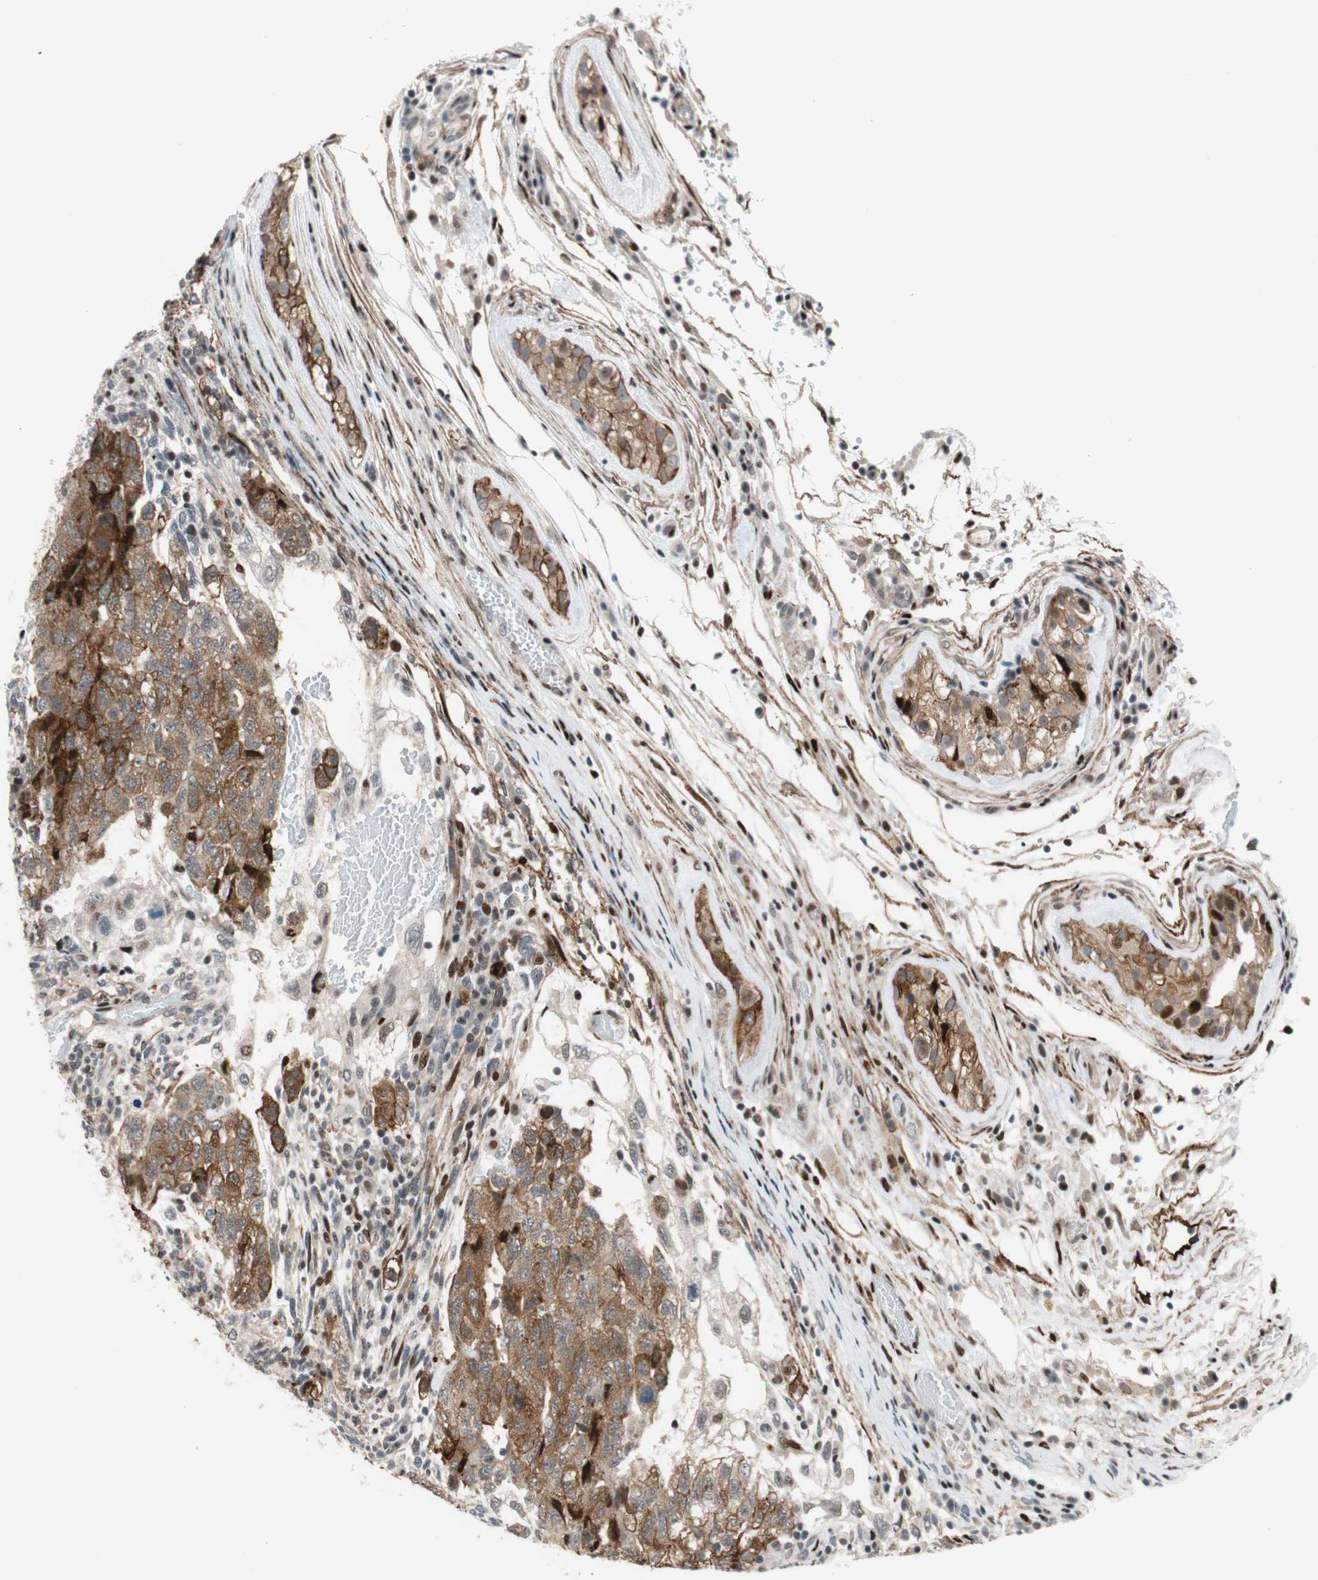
{"staining": {"intensity": "strong", "quantity": ">75%", "location": "cytoplasmic/membranous"}, "tissue": "testis cancer", "cell_type": "Tumor cells", "image_type": "cancer", "snomed": [{"axis": "morphology", "description": "Normal tissue, NOS"}, {"axis": "morphology", "description": "Carcinoma, Embryonal, NOS"}, {"axis": "topography", "description": "Testis"}], "caption": "The micrograph shows immunohistochemical staining of testis cancer (embryonal carcinoma). There is strong cytoplasmic/membranous positivity is appreciated in about >75% of tumor cells. (DAB IHC, brown staining for protein, blue staining for nuclei).", "gene": "FBXO44", "patient": {"sex": "male", "age": 36}}